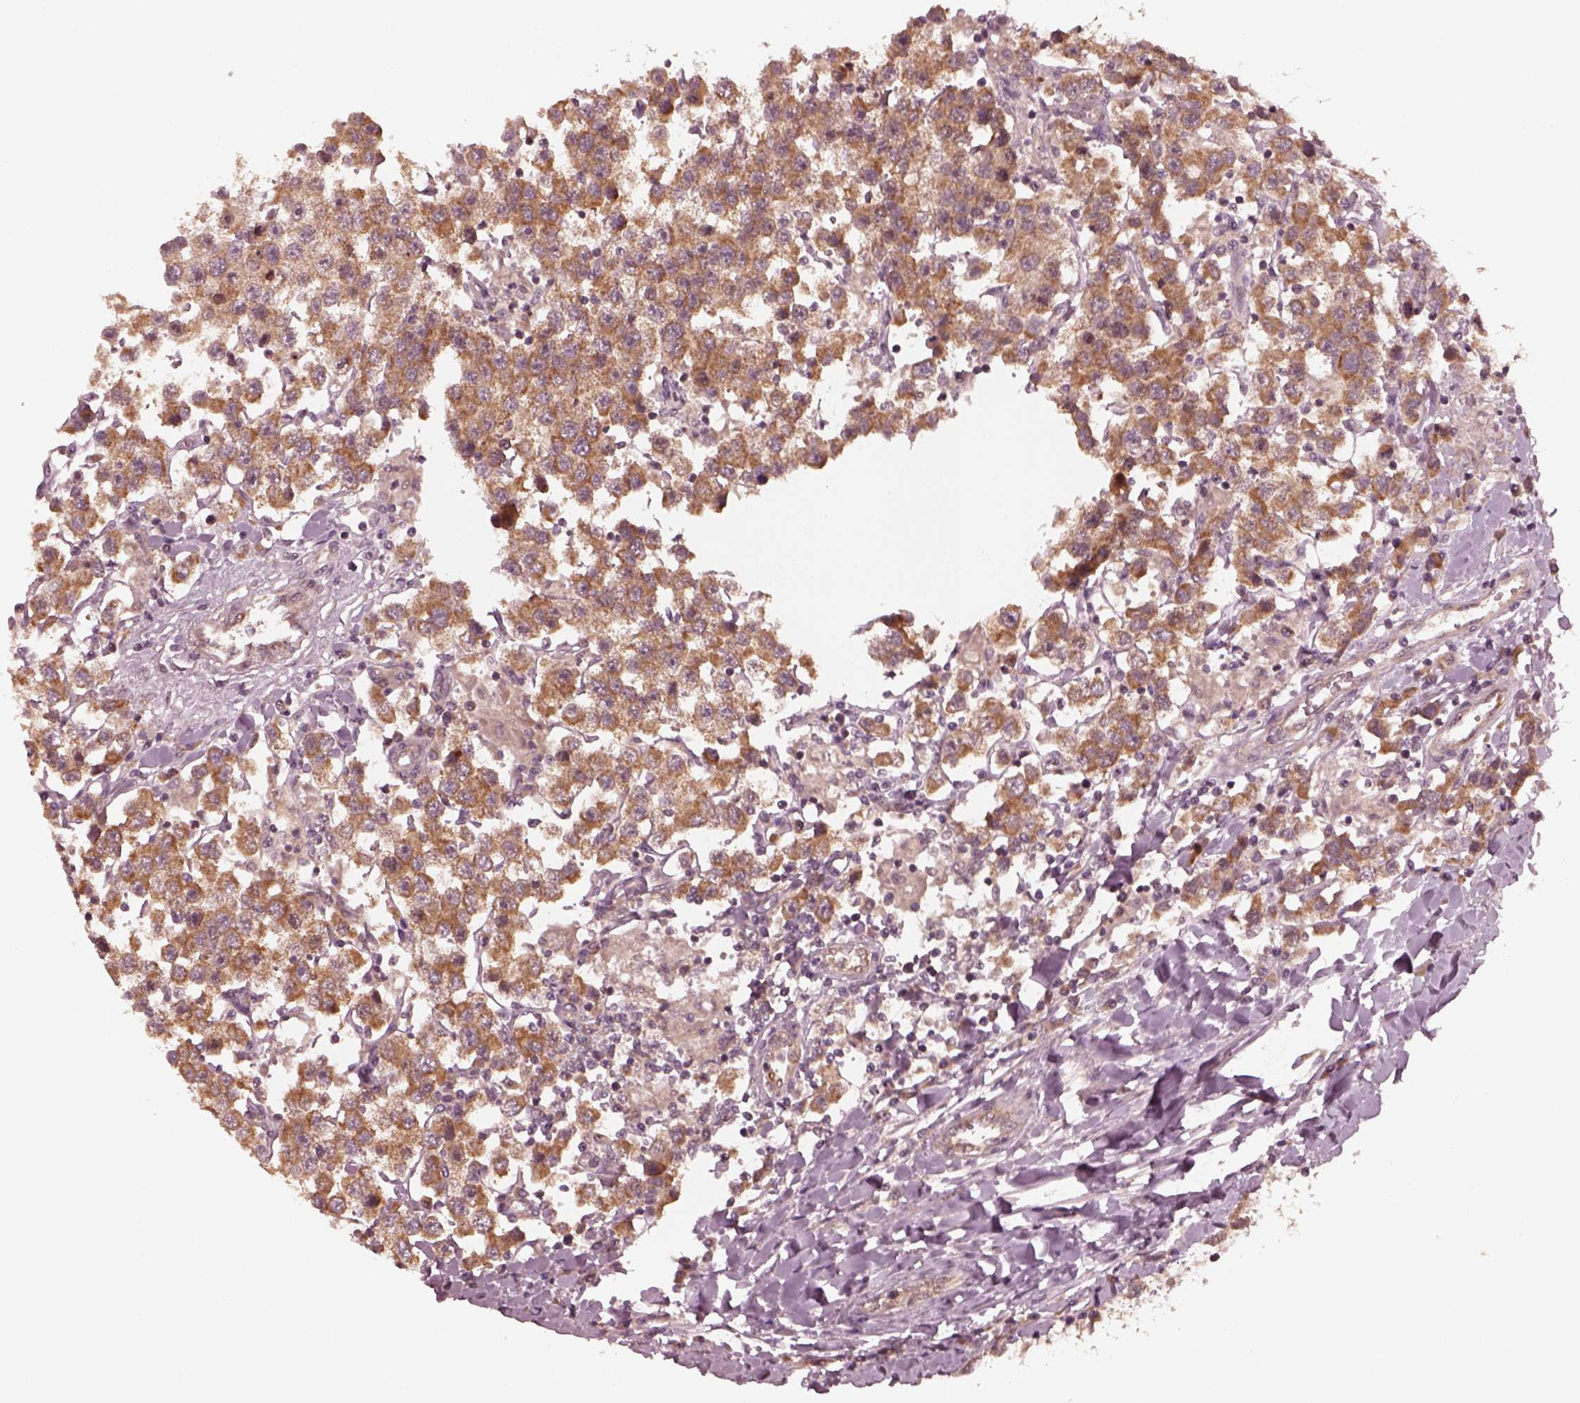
{"staining": {"intensity": "moderate", "quantity": ">75%", "location": "cytoplasmic/membranous"}, "tissue": "testis cancer", "cell_type": "Tumor cells", "image_type": "cancer", "snomed": [{"axis": "morphology", "description": "Seminoma, NOS"}, {"axis": "topography", "description": "Testis"}], "caption": "Testis cancer tissue displays moderate cytoplasmic/membranous staining in approximately >75% of tumor cells, visualized by immunohistochemistry. Using DAB (3,3'-diaminobenzidine) (brown) and hematoxylin (blue) stains, captured at high magnification using brightfield microscopy.", "gene": "FAF2", "patient": {"sex": "male", "age": 45}}